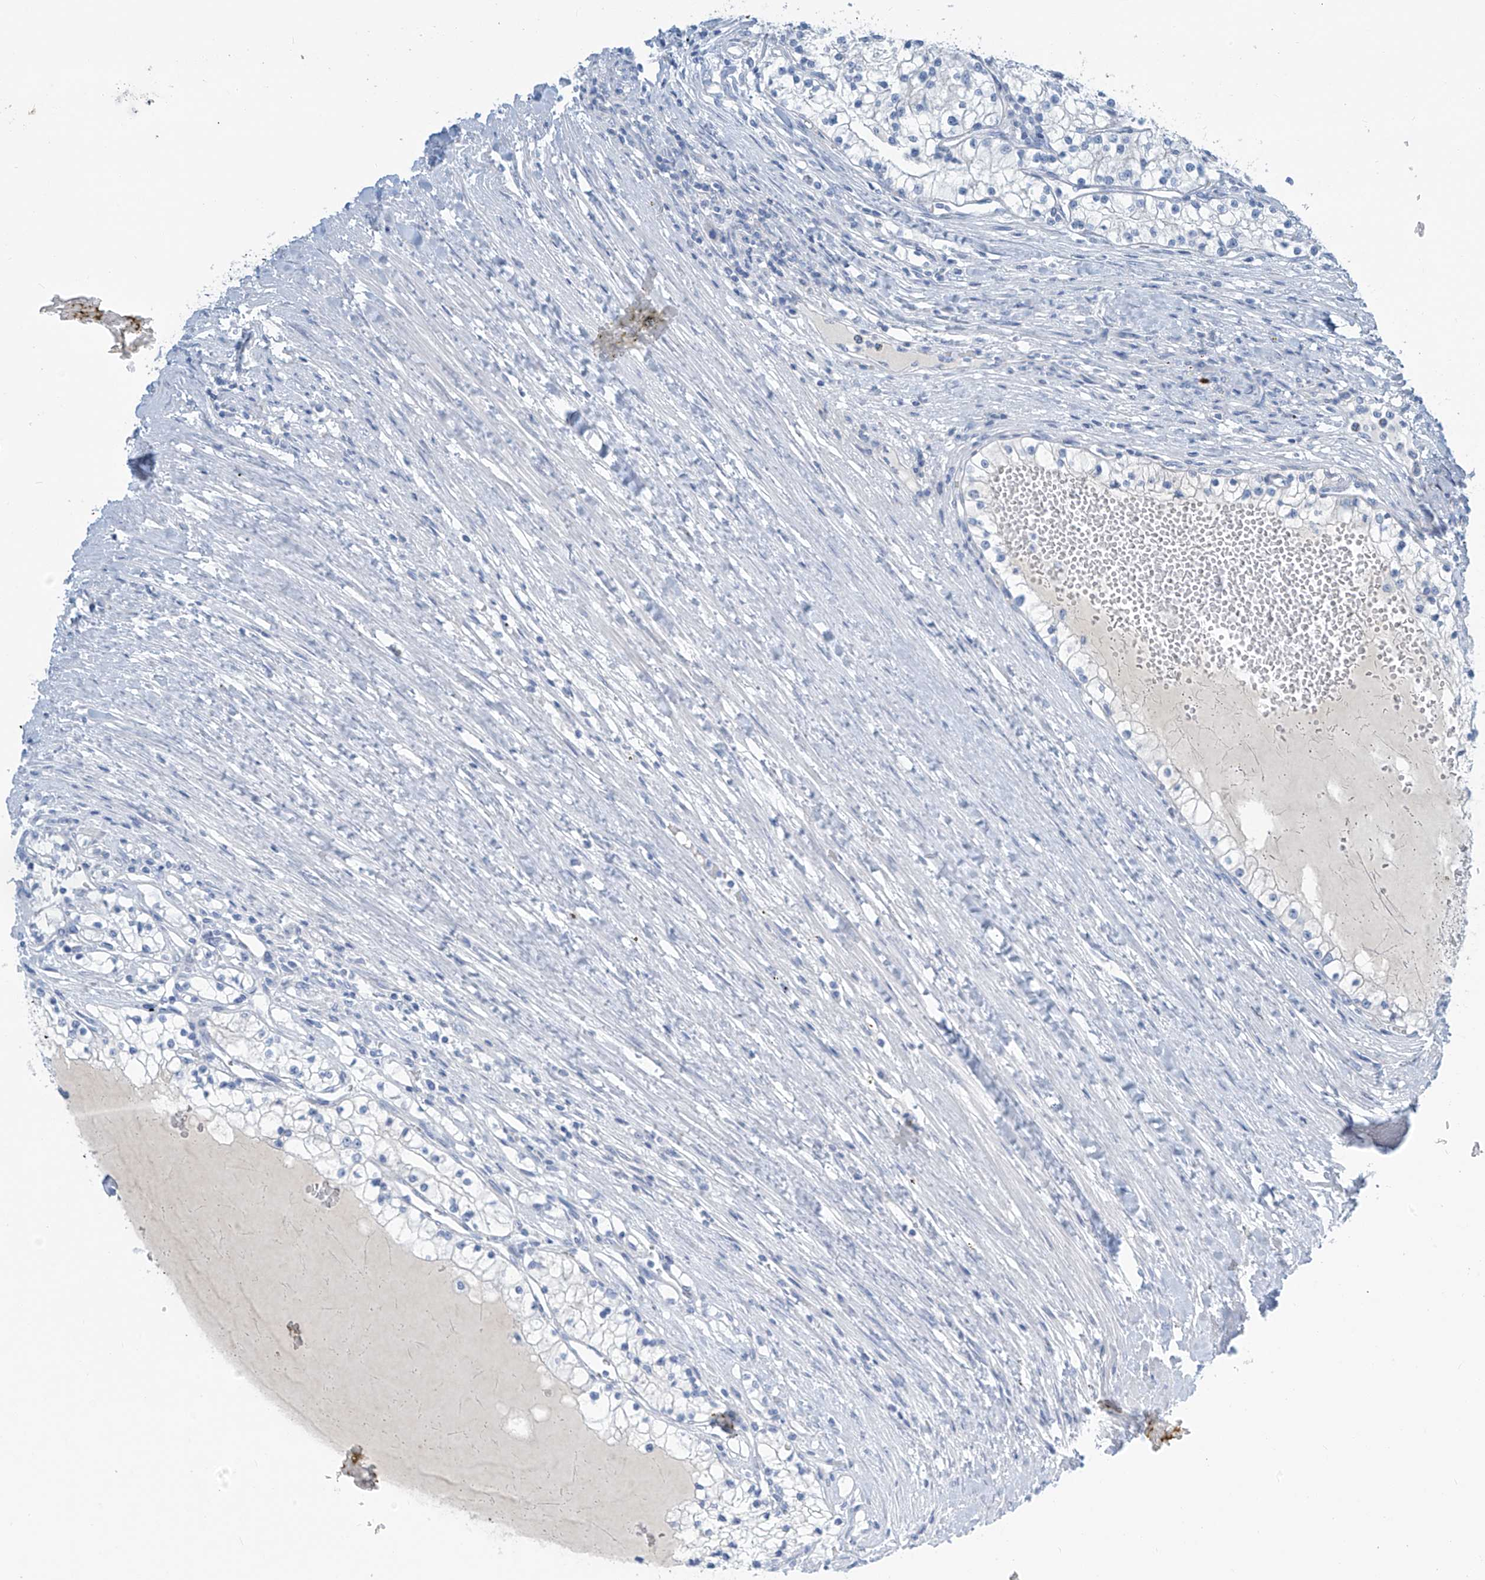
{"staining": {"intensity": "negative", "quantity": "none", "location": "none"}, "tissue": "renal cancer", "cell_type": "Tumor cells", "image_type": "cancer", "snomed": [{"axis": "morphology", "description": "Normal tissue, NOS"}, {"axis": "morphology", "description": "Adenocarcinoma, NOS"}, {"axis": "topography", "description": "Kidney"}], "caption": "This is an immunohistochemistry (IHC) histopathology image of human adenocarcinoma (renal). There is no staining in tumor cells.", "gene": "SGO2", "patient": {"sex": "male", "age": 68}}